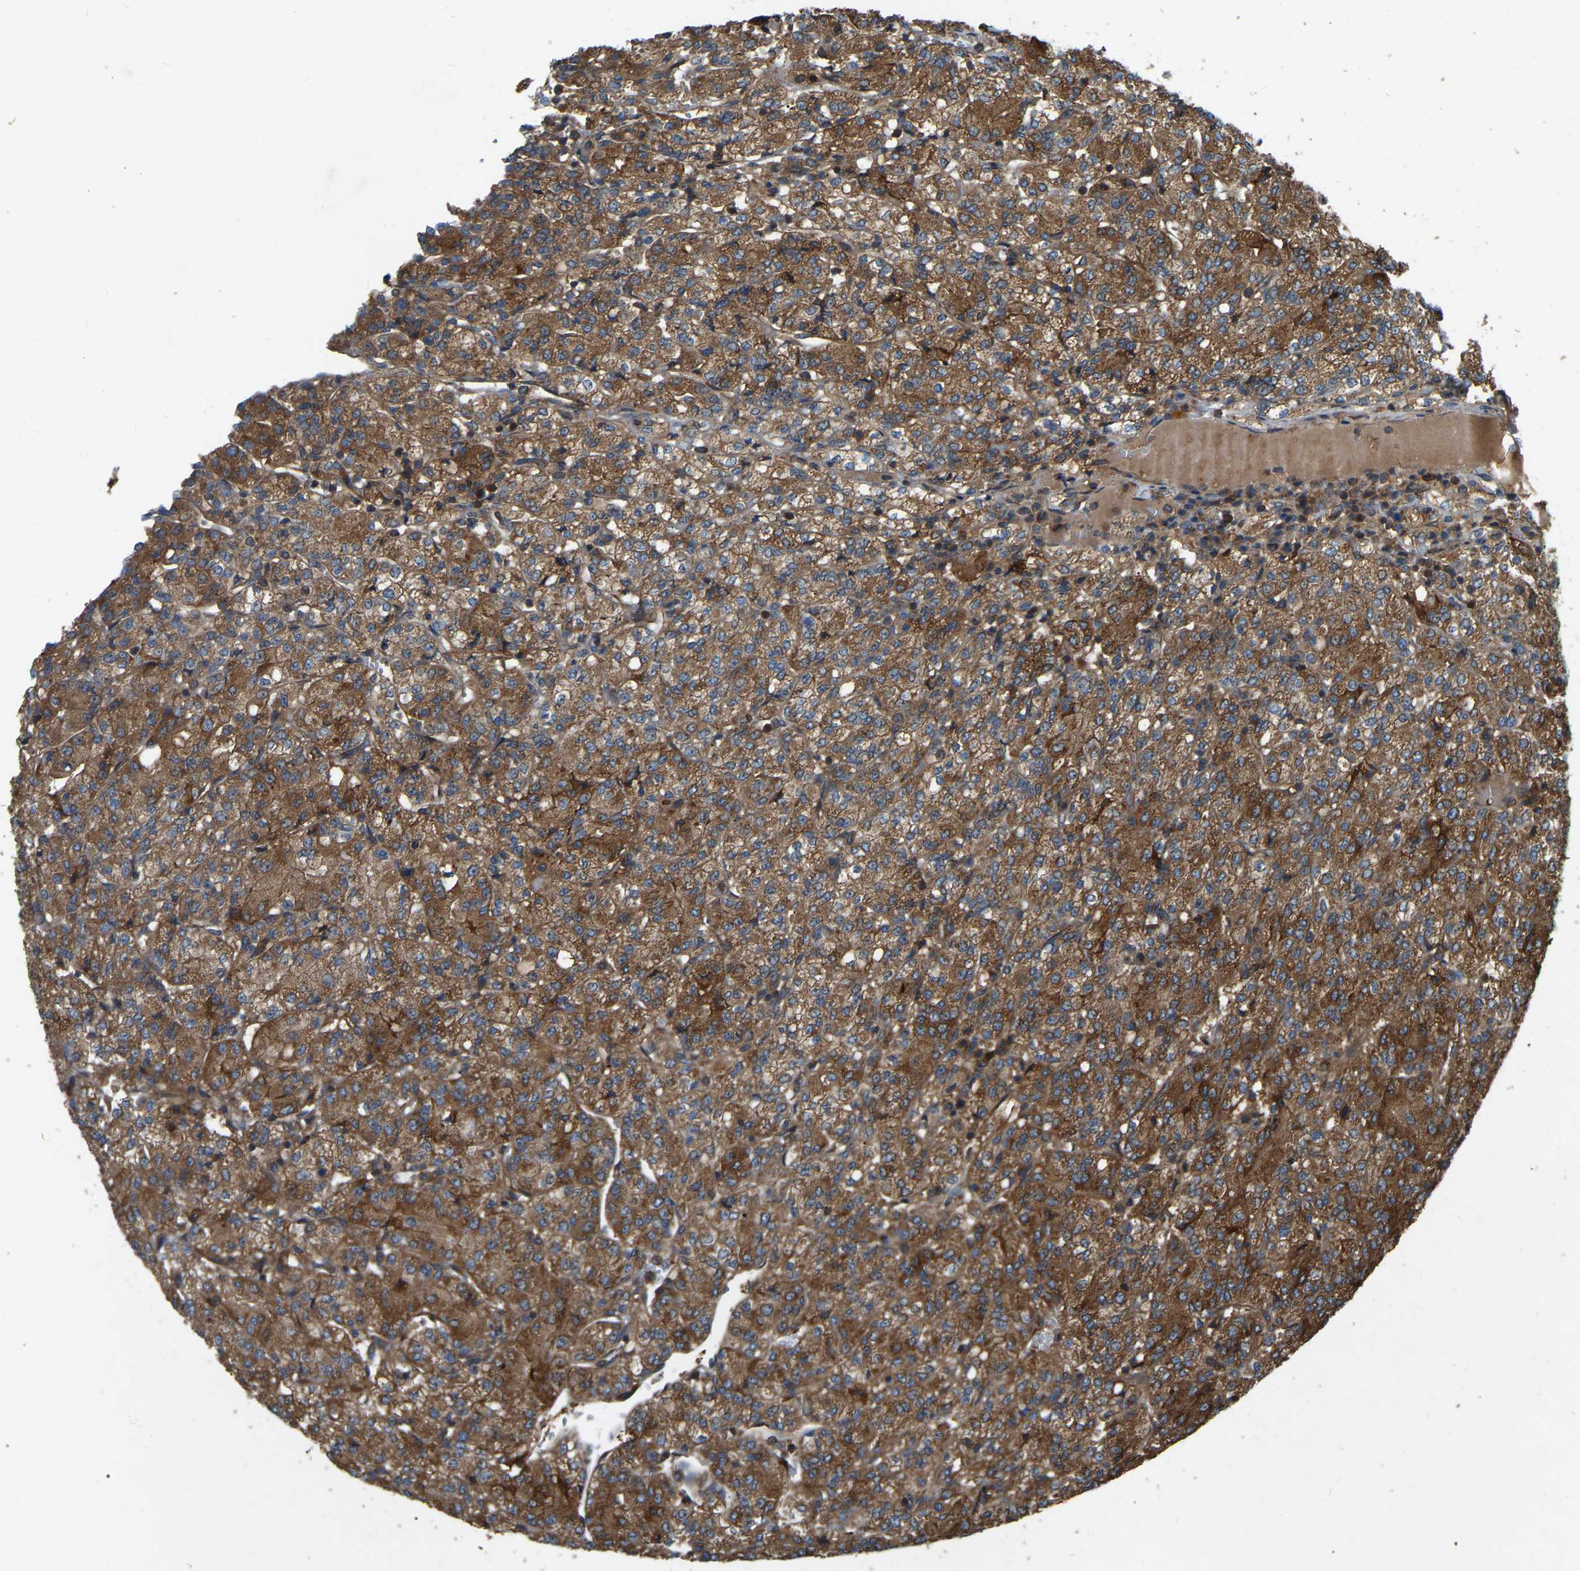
{"staining": {"intensity": "strong", "quantity": ">75%", "location": "cytoplasmic/membranous"}, "tissue": "renal cancer", "cell_type": "Tumor cells", "image_type": "cancer", "snomed": [{"axis": "morphology", "description": "Adenocarcinoma, NOS"}, {"axis": "topography", "description": "Kidney"}], "caption": "A micrograph of renal cancer stained for a protein exhibits strong cytoplasmic/membranous brown staining in tumor cells.", "gene": "SAMD9L", "patient": {"sex": "male", "age": 77}}